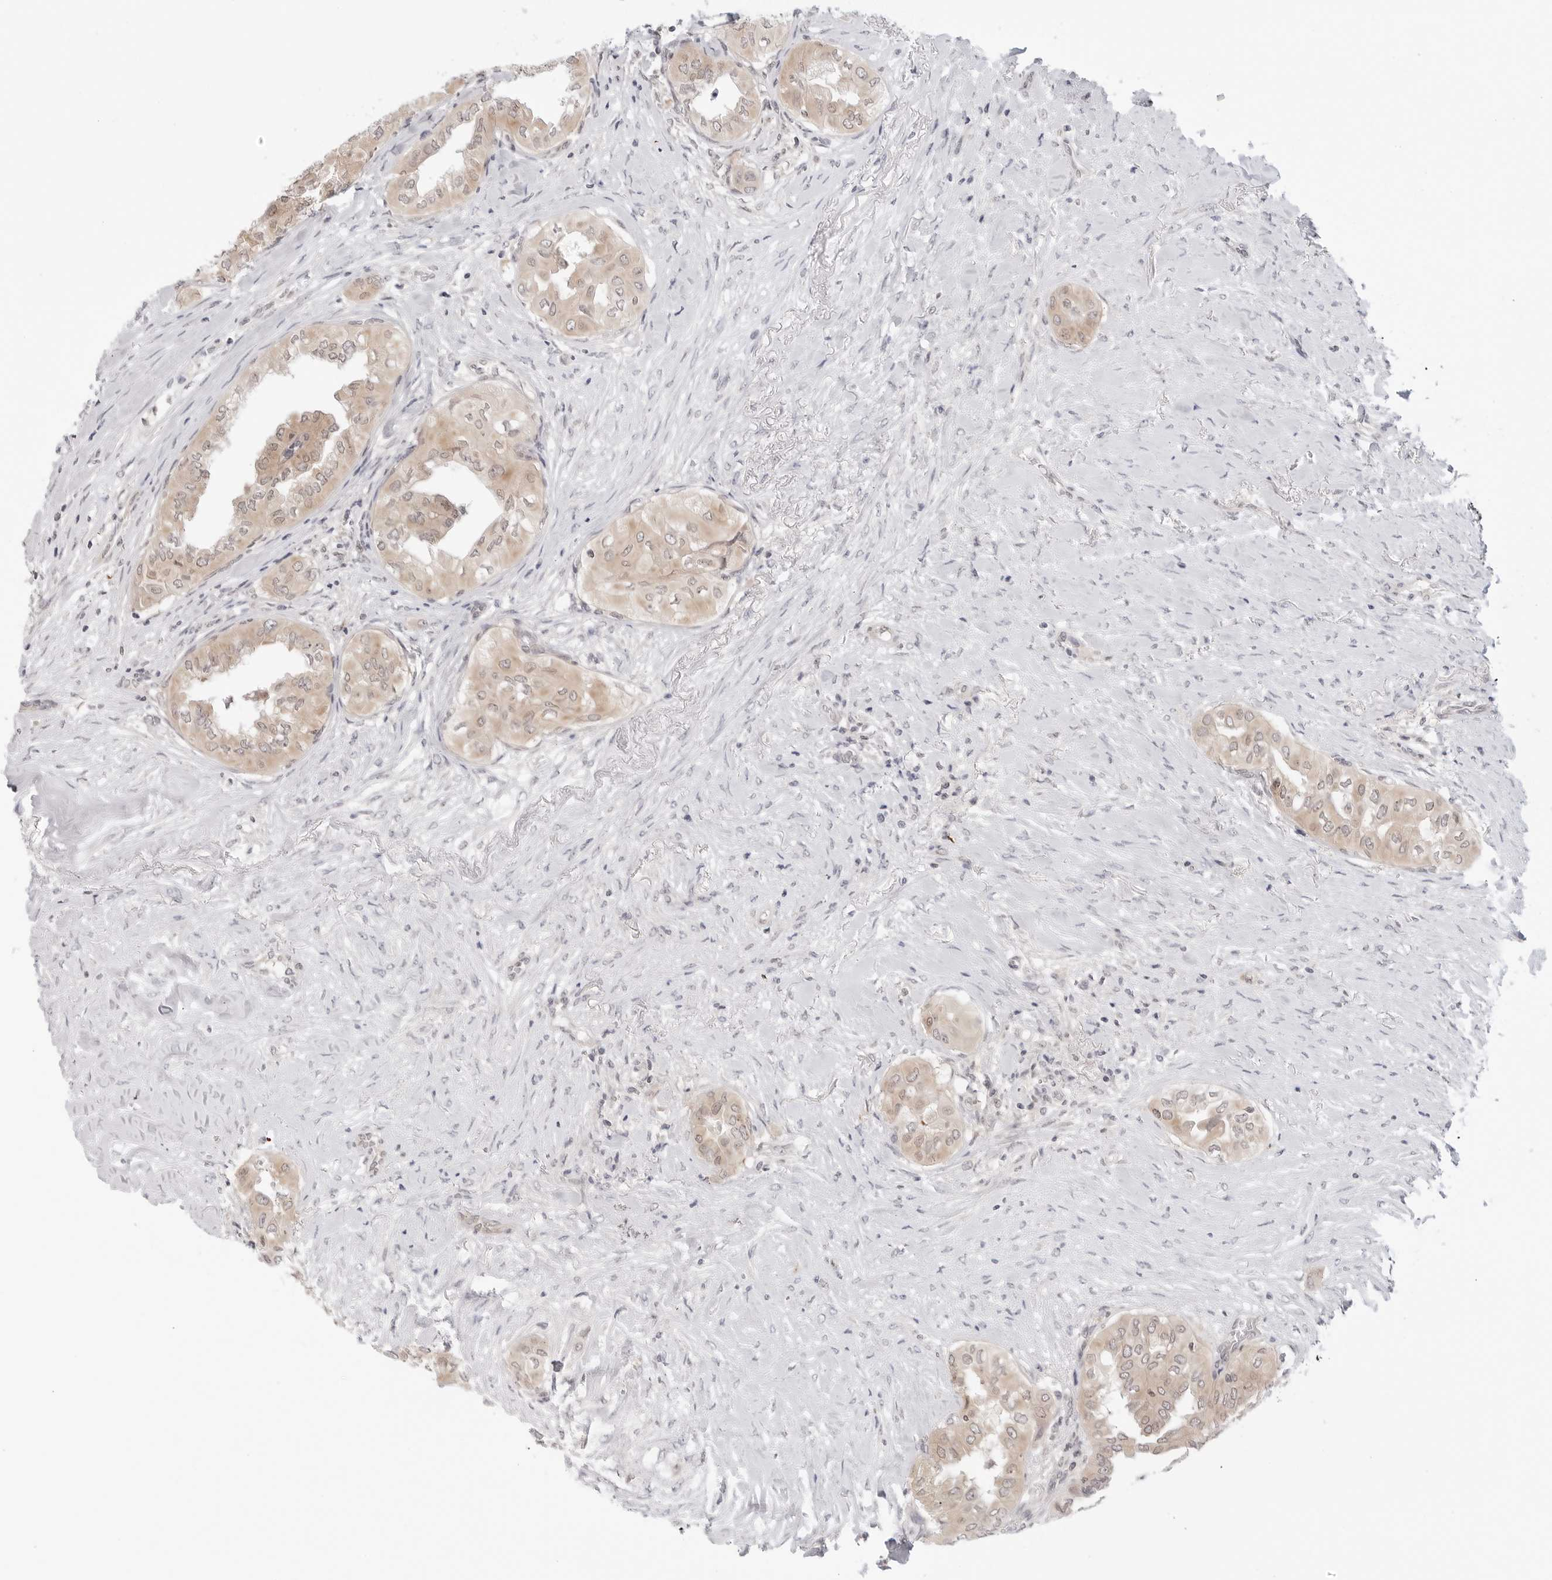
{"staining": {"intensity": "weak", "quantity": ">75%", "location": "cytoplasmic/membranous"}, "tissue": "thyroid cancer", "cell_type": "Tumor cells", "image_type": "cancer", "snomed": [{"axis": "morphology", "description": "Papillary adenocarcinoma, NOS"}, {"axis": "topography", "description": "Thyroid gland"}], "caption": "Thyroid papillary adenocarcinoma tissue reveals weak cytoplasmic/membranous positivity in about >75% of tumor cells, visualized by immunohistochemistry. Using DAB (3,3'-diaminobenzidine) (brown) and hematoxylin (blue) stains, captured at high magnification using brightfield microscopy.", "gene": "NUDC", "patient": {"sex": "female", "age": 59}}